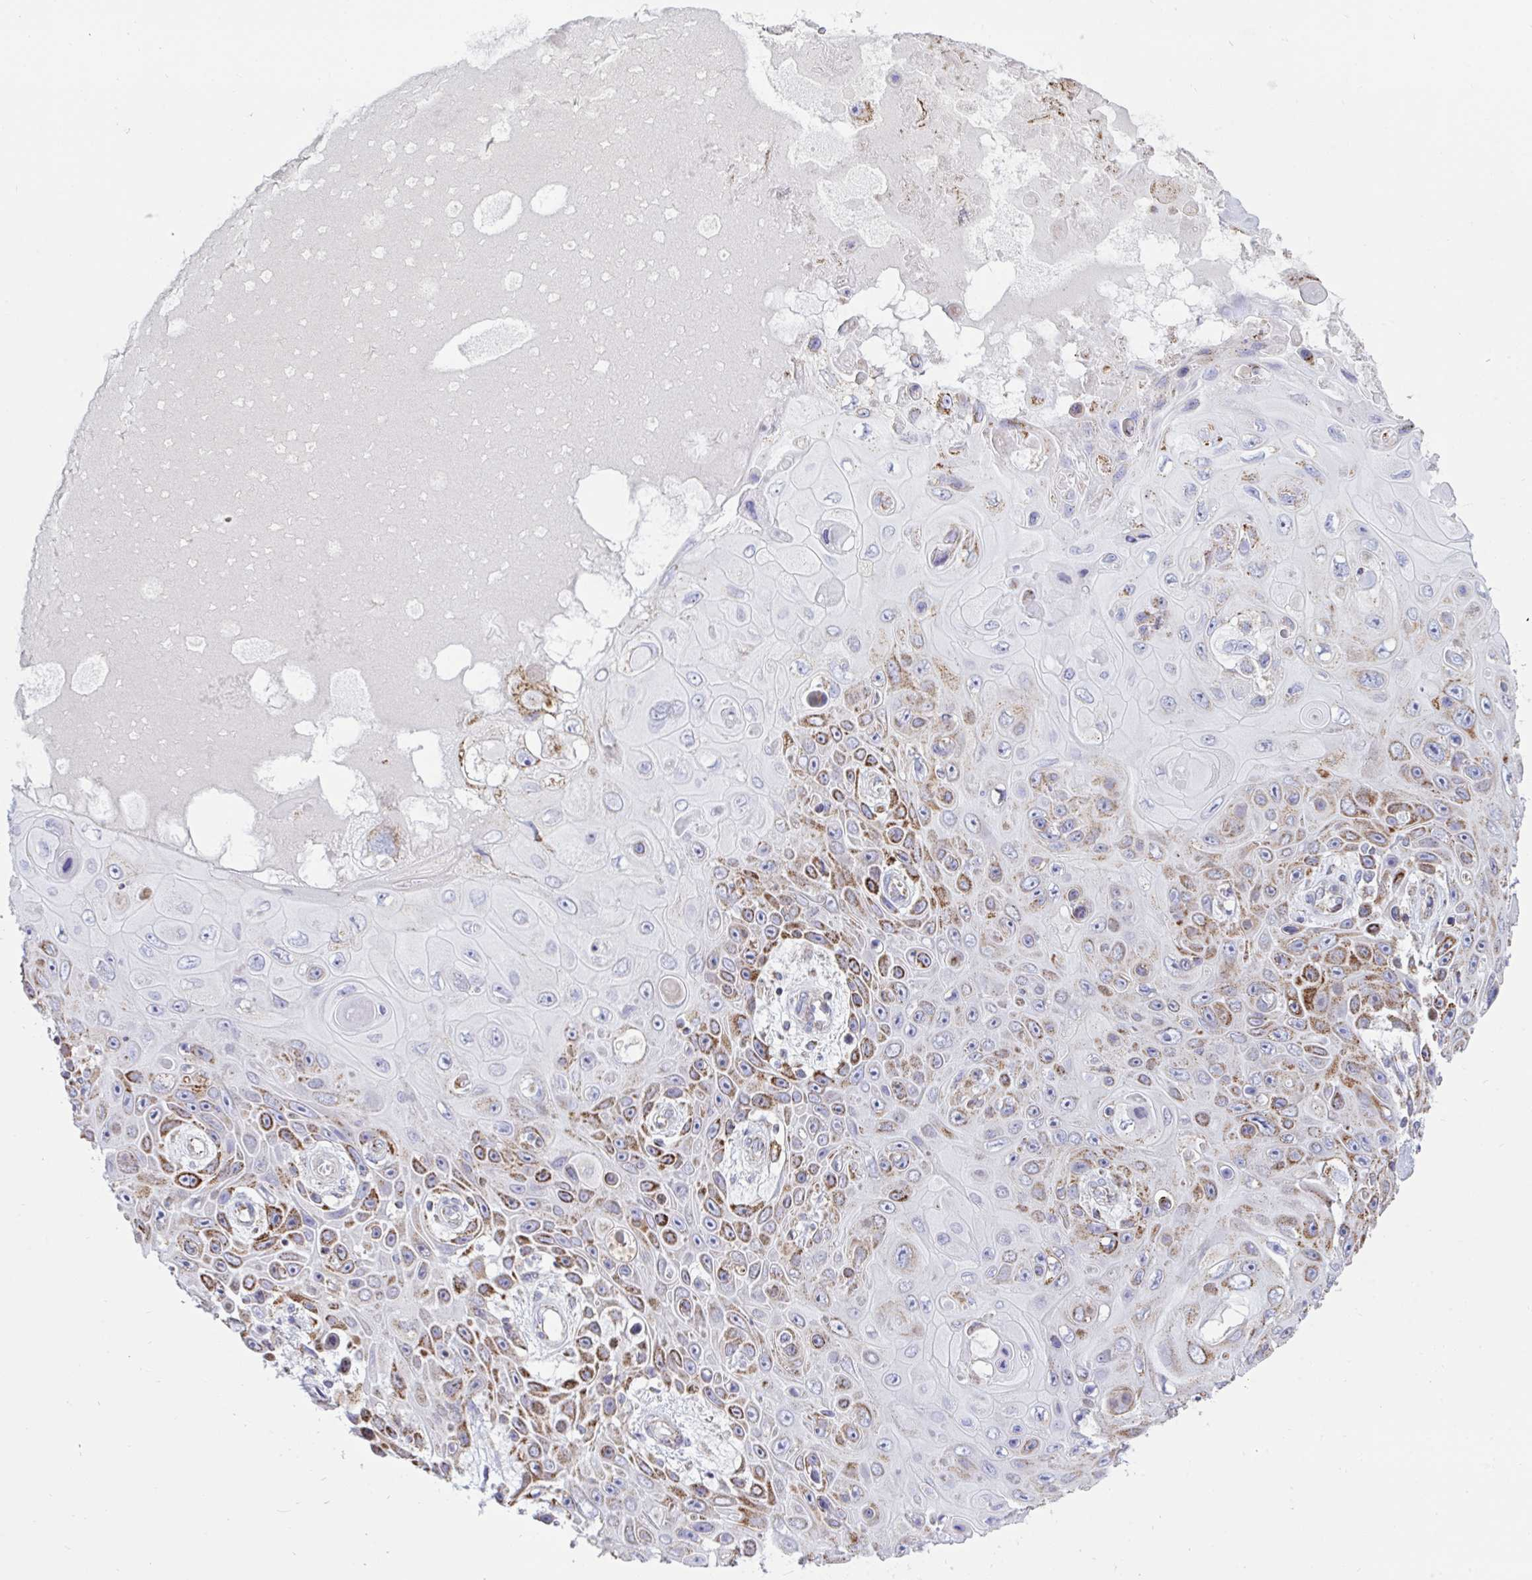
{"staining": {"intensity": "moderate", "quantity": "25%-75%", "location": "cytoplasmic/membranous"}, "tissue": "skin cancer", "cell_type": "Tumor cells", "image_type": "cancer", "snomed": [{"axis": "morphology", "description": "Squamous cell carcinoma, NOS"}, {"axis": "topography", "description": "Skin"}], "caption": "Skin squamous cell carcinoma stained with a protein marker shows moderate staining in tumor cells.", "gene": "HSPE1", "patient": {"sex": "male", "age": 82}}